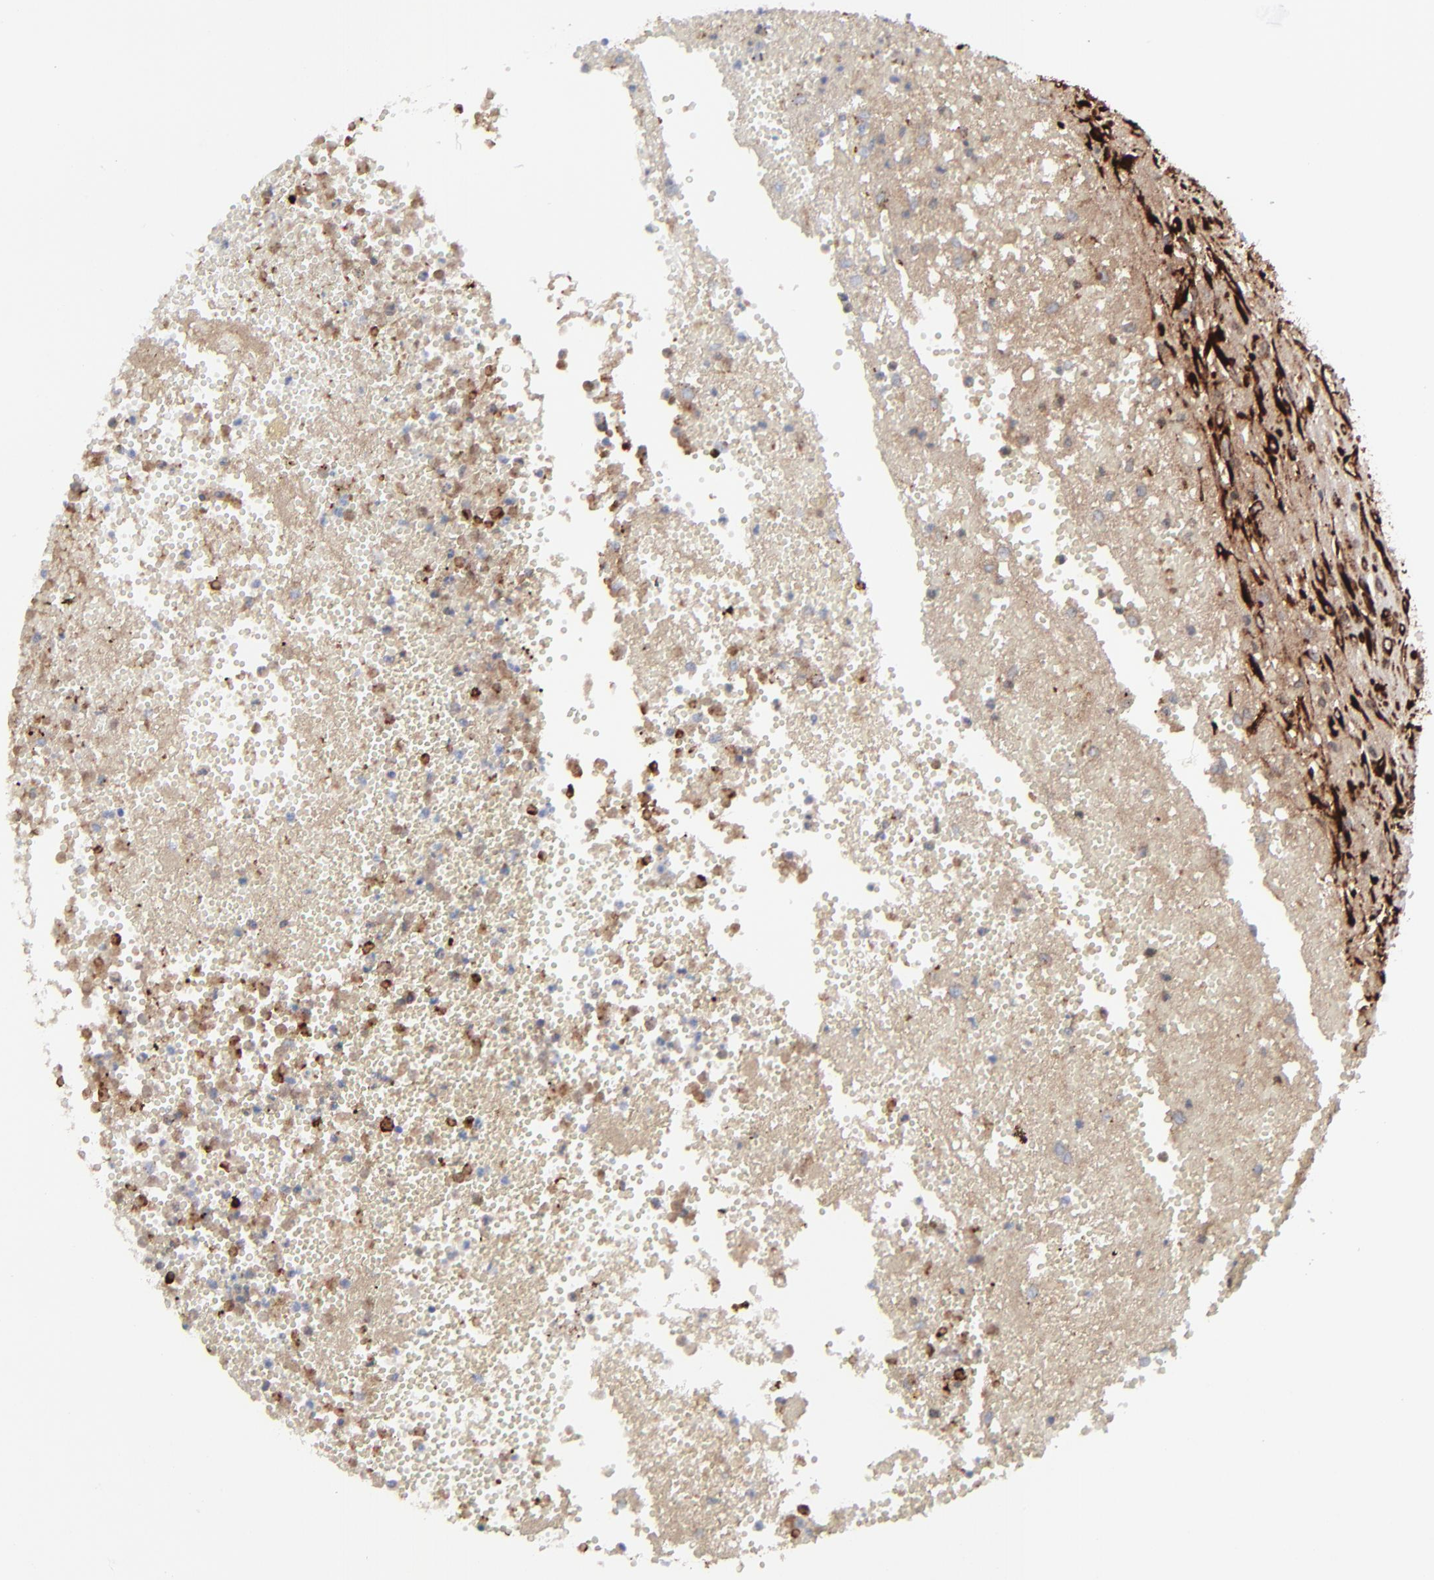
{"staining": {"intensity": "strong", "quantity": "25%-75%", "location": "cytoplasmic/membranous,nuclear"}, "tissue": "glioma", "cell_type": "Tumor cells", "image_type": "cancer", "snomed": [{"axis": "morphology", "description": "Glioma, malignant, High grade"}, {"axis": "topography", "description": "Brain"}], "caption": "Strong cytoplasmic/membranous and nuclear protein staining is seen in approximately 25%-75% of tumor cells in glioma.", "gene": "SPARC", "patient": {"sex": "male", "age": 66}}